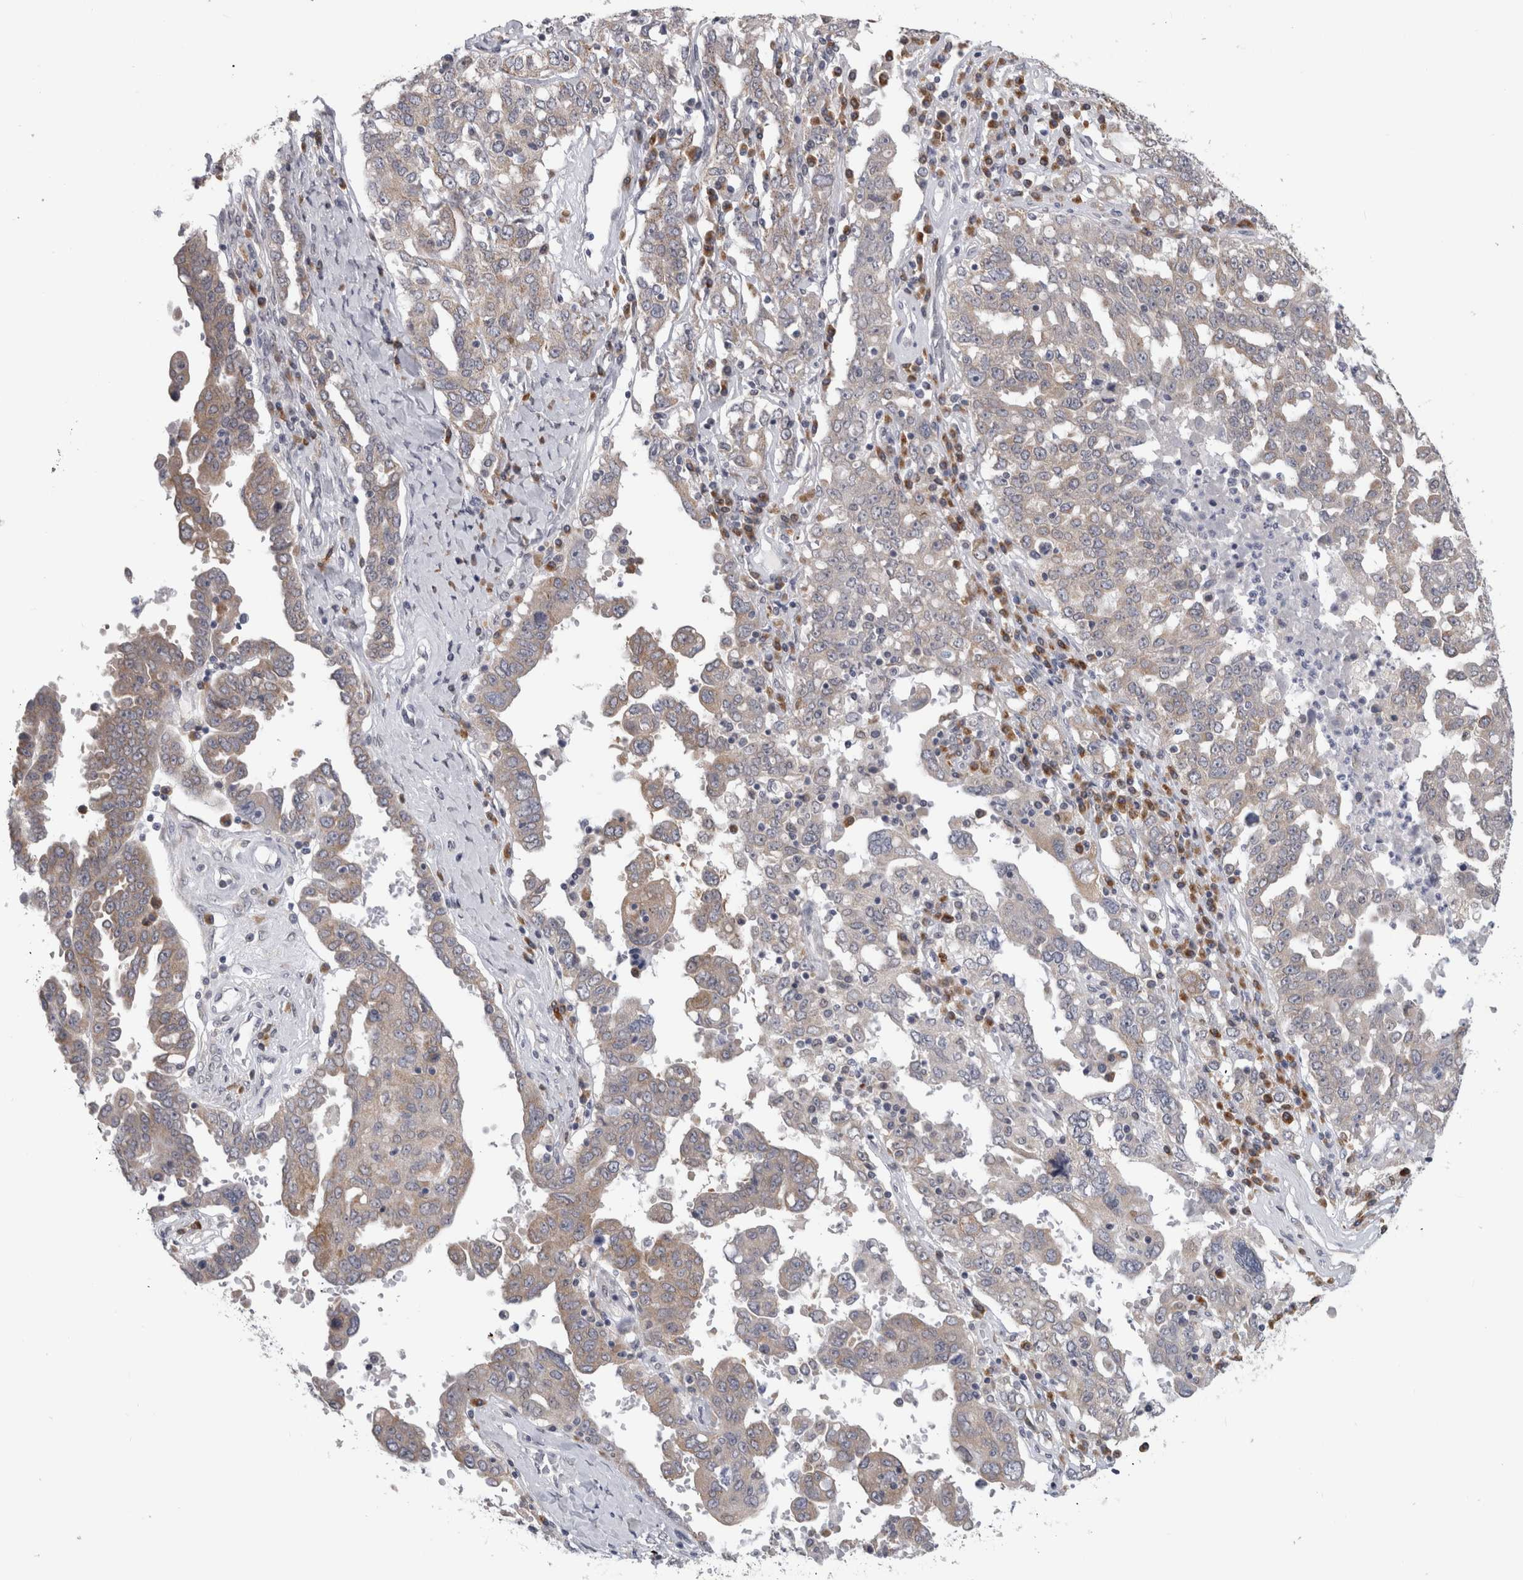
{"staining": {"intensity": "weak", "quantity": "<25%", "location": "cytoplasmic/membranous"}, "tissue": "ovarian cancer", "cell_type": "Tumor cells", "image_type": "cancer", "snomed": [{"axis": "morphology", "description": "Carcinoma, endometroid"}, {"axis": "topography", "description": "Ovary"}], "caption": "Immunohistochemical staining of ovarian cancer (endometroid carcinoma) shows no significant expression in tumor cells. (DAB IHC with hematoxylin counter stain).", "gene": "TMEM242", "patient": {"sex": "female", "age": 62}}